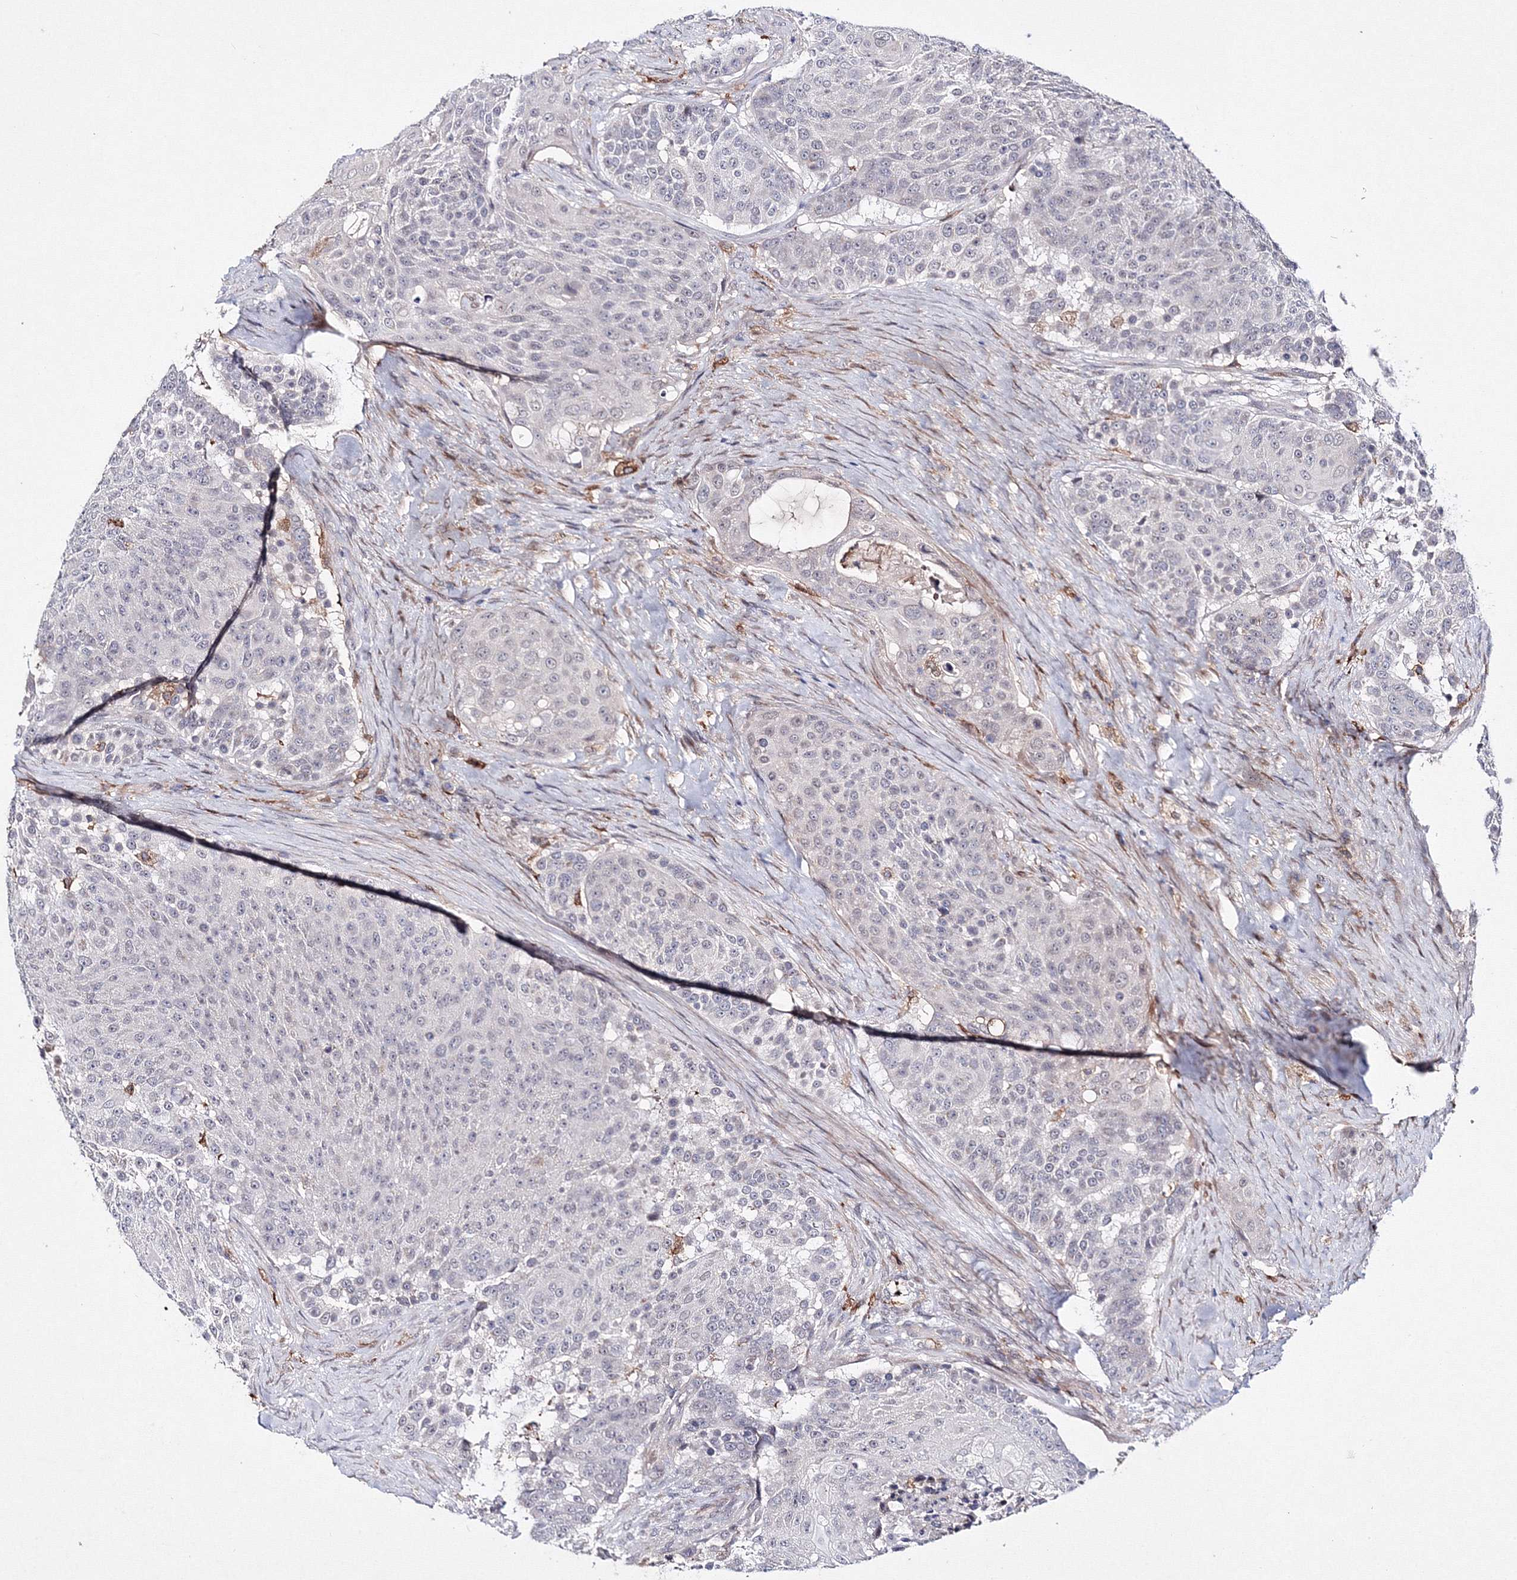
{"staining": {"intensity": "negative", "quantity": "none", "location": "none"}, "tissue": "urothelial cancer", "cell_type": "Tumor cells", "image_type": "cancer", "snomed": [{"axis": "morphology", "description": "Urothelial carcinoma, High grade"}, {"axis": "topography", "description": "Urinary bladder"}], "caption": "An immunohistochemistry histopathology image of urothelial carcinoma (high-grade) is shown. There is no staining in tumor cells of urothelial carcinoma (high-grade).", "gene": "C11orf52", "patient": {"sex": "female", "age": 63}}